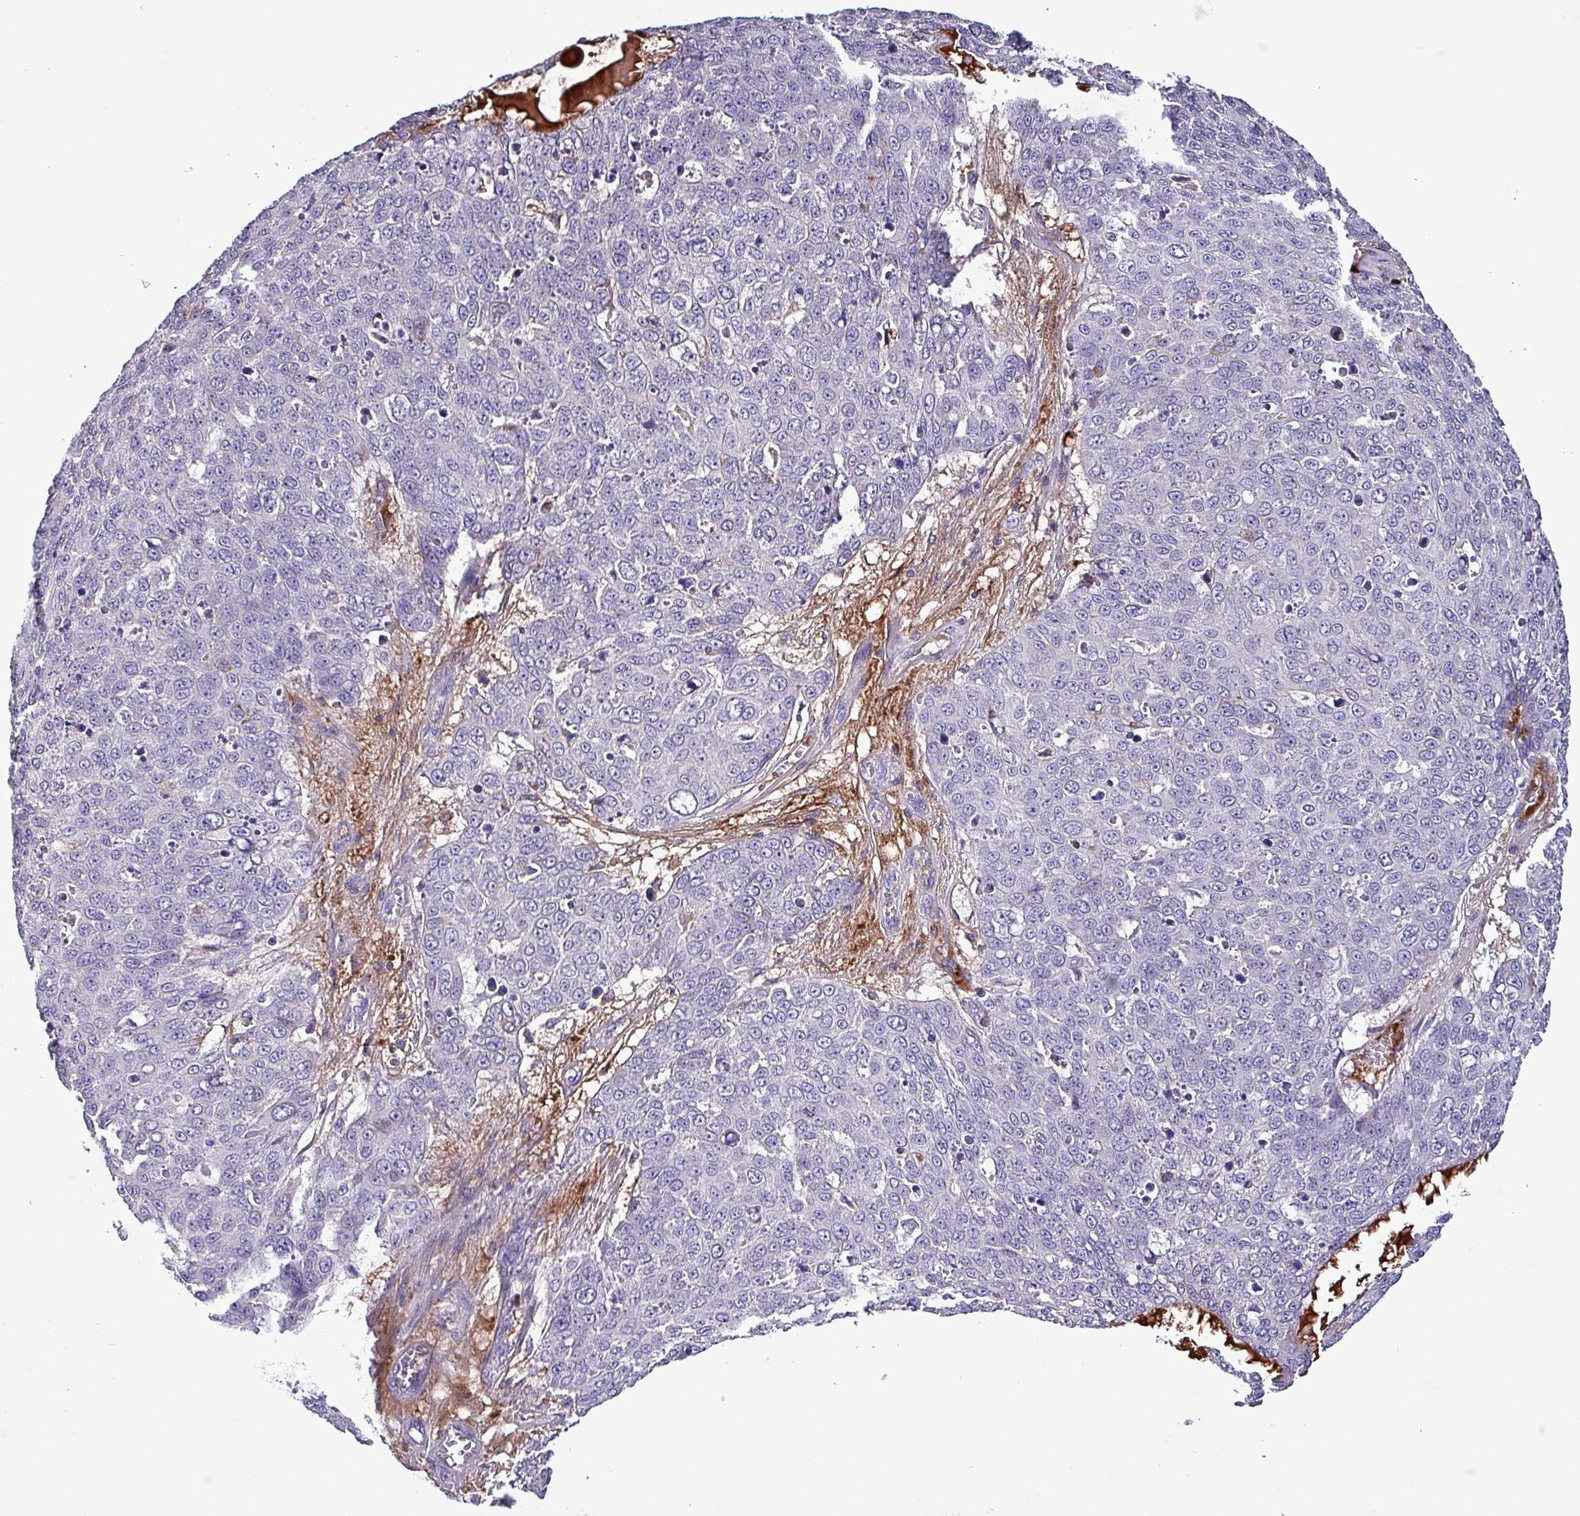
{"staining": {"intensity": "negative", "quantity": "none", "location": "none"}, "tissue": "skin cancer", "cell_type": "Tumor cells", "image_type": "cancer", "snomed": [{"axis": "morphology", "description": "Squamous cell carcinoma, NOS"}, {"axis": "topography", "description": "Skin"}], "caption": "This is an immunohistochemistry photomicrograph of human skin cancer (squamous cell carcinoma). There is no positivity in tumor cells.", "gene": "HP", "patient": {"sex": "male", "age": 71}}